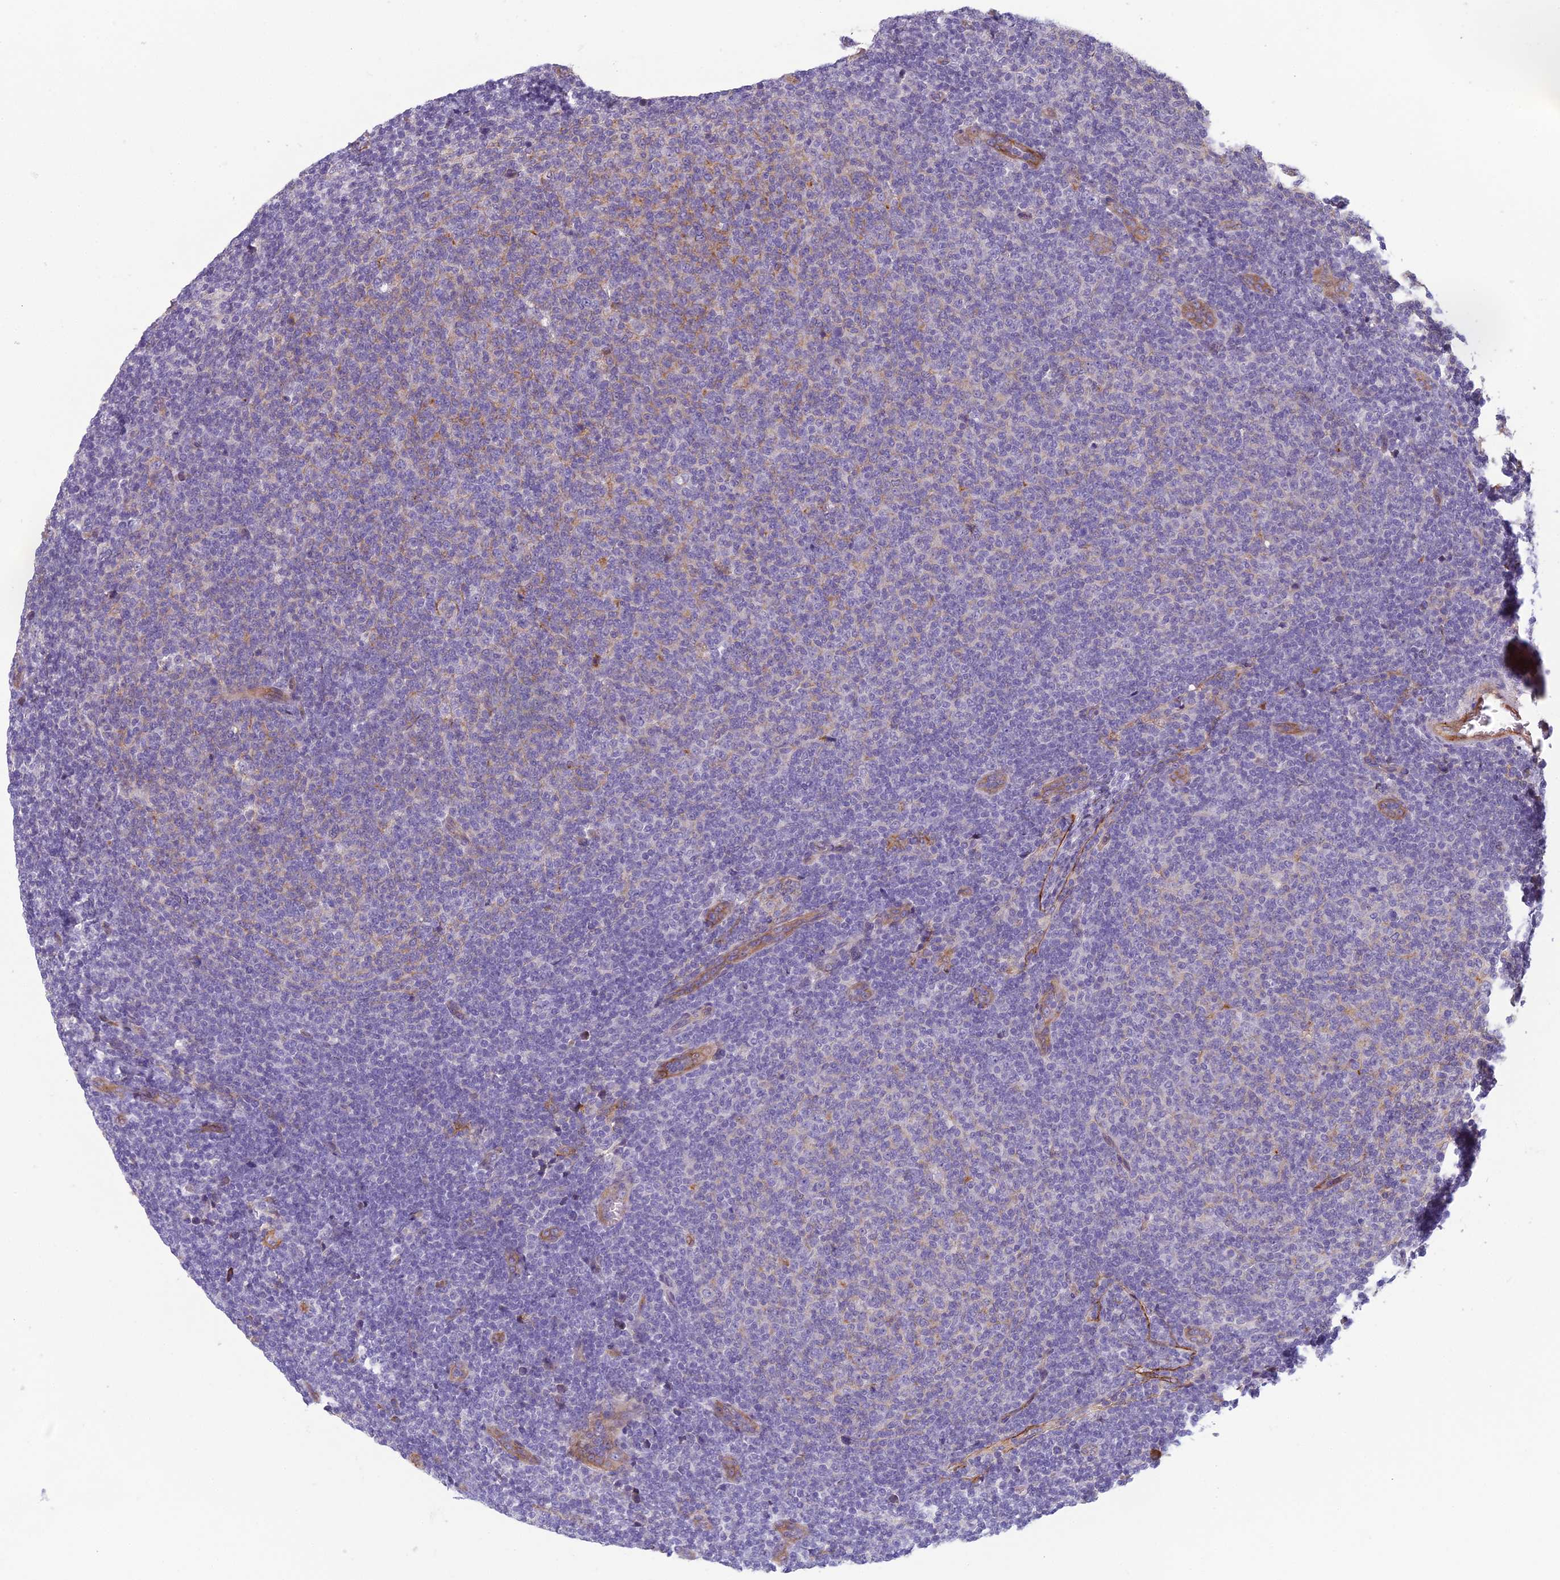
{"staining": {"intensity": "negative", "quantity": "none", "location": "none"}, "tissue": "lymphoma", "cell_type": "Tumor cells", "image_type": "cancer", "snomed": [{"axis": "morphology", "description": "Malignant lymphoma, non-Hodgkin's type, Low grade"}, {"axis": "topography", "description": "Lymph node"}], "caption": "This is a histopathology image of IHC staining of lymphoma, which shows no positivity in tumor cells.", "gene": "TSPAN15", "patient": {"sex": "male", "age": 66}}